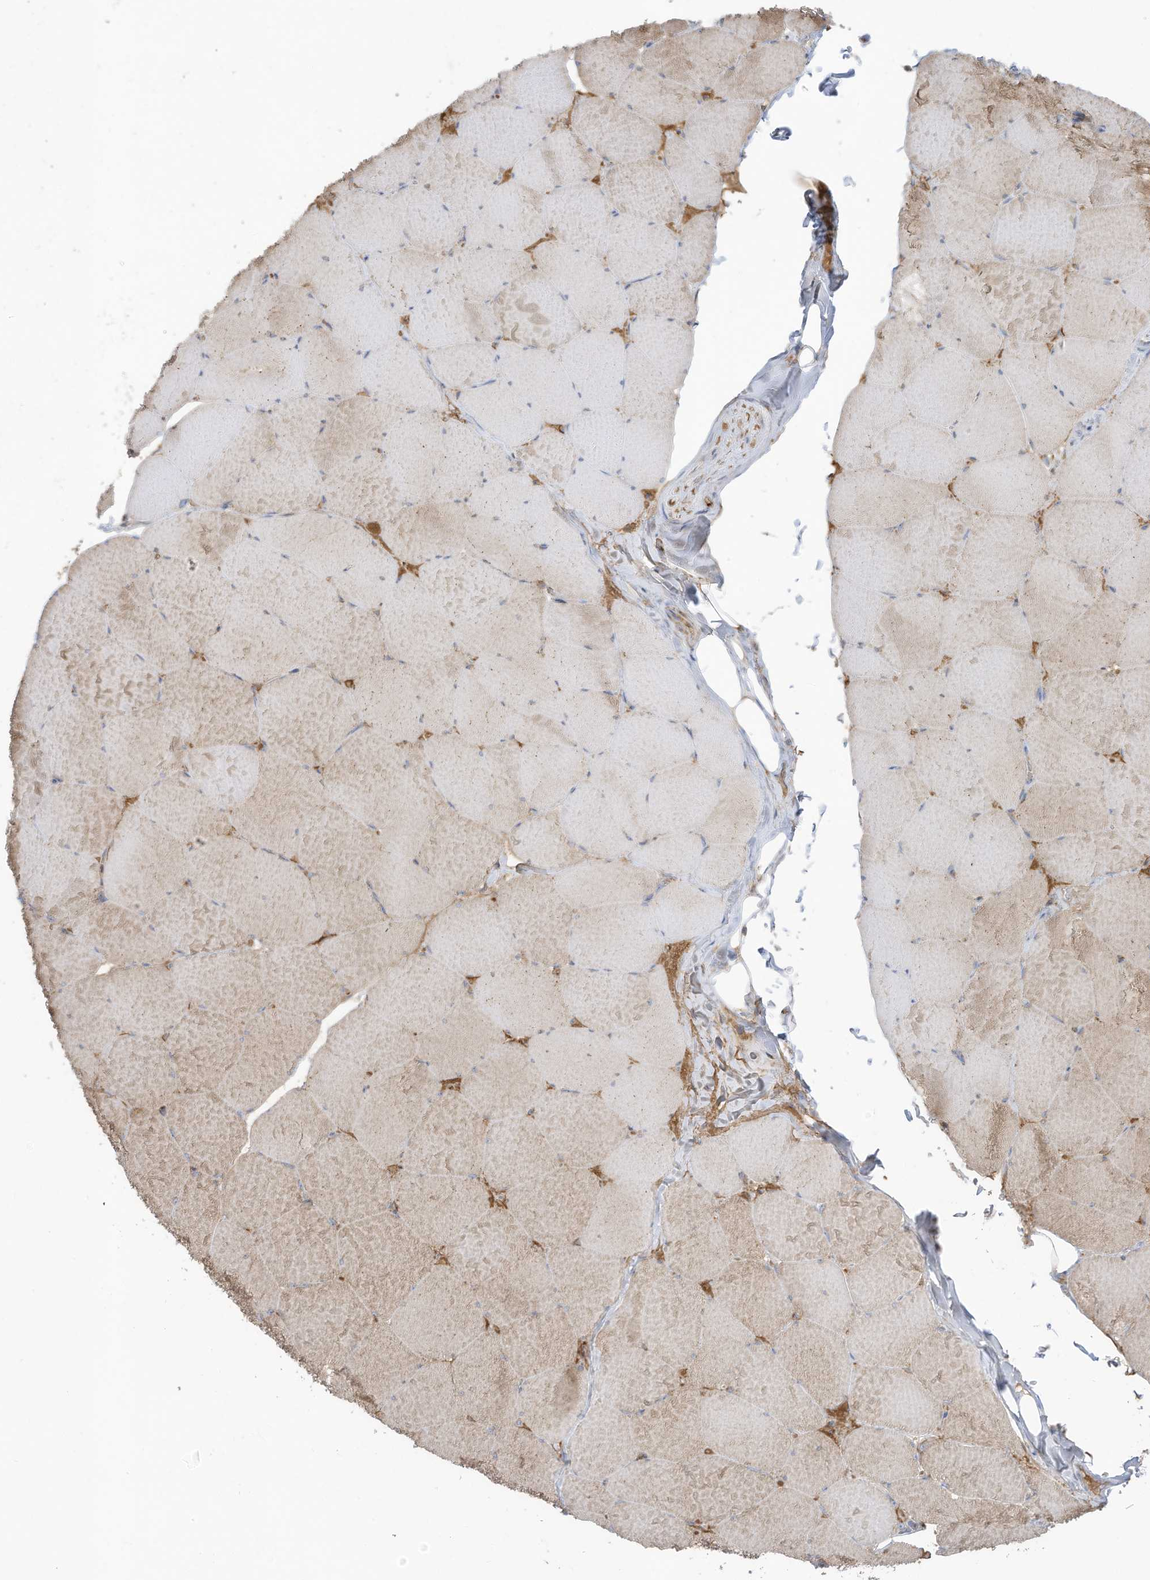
{"staining": {"intensity": "moderate", "quantity": "25%-75%", "location": "cytoplasmic/membranous"}, "tissue": "skeletal muscle", "cell_type": "Myocytes", "image_type": "normal", "snomed": [{"axis": "morphology", "description": "Normal tissue, NOS"}, {"axis": "topography", "description": "Skeletal muscle"}, {"axis": "topography", "description": "Head-Neck"}], "caption": "Skeletal muscle stained for a protein (brown) reveals moderate cytoplasmic/membranous positive positivity in about 25%-75% of myocytes.", "gene": "CGAS", "patient": {"sex": "male", "age": 66}}